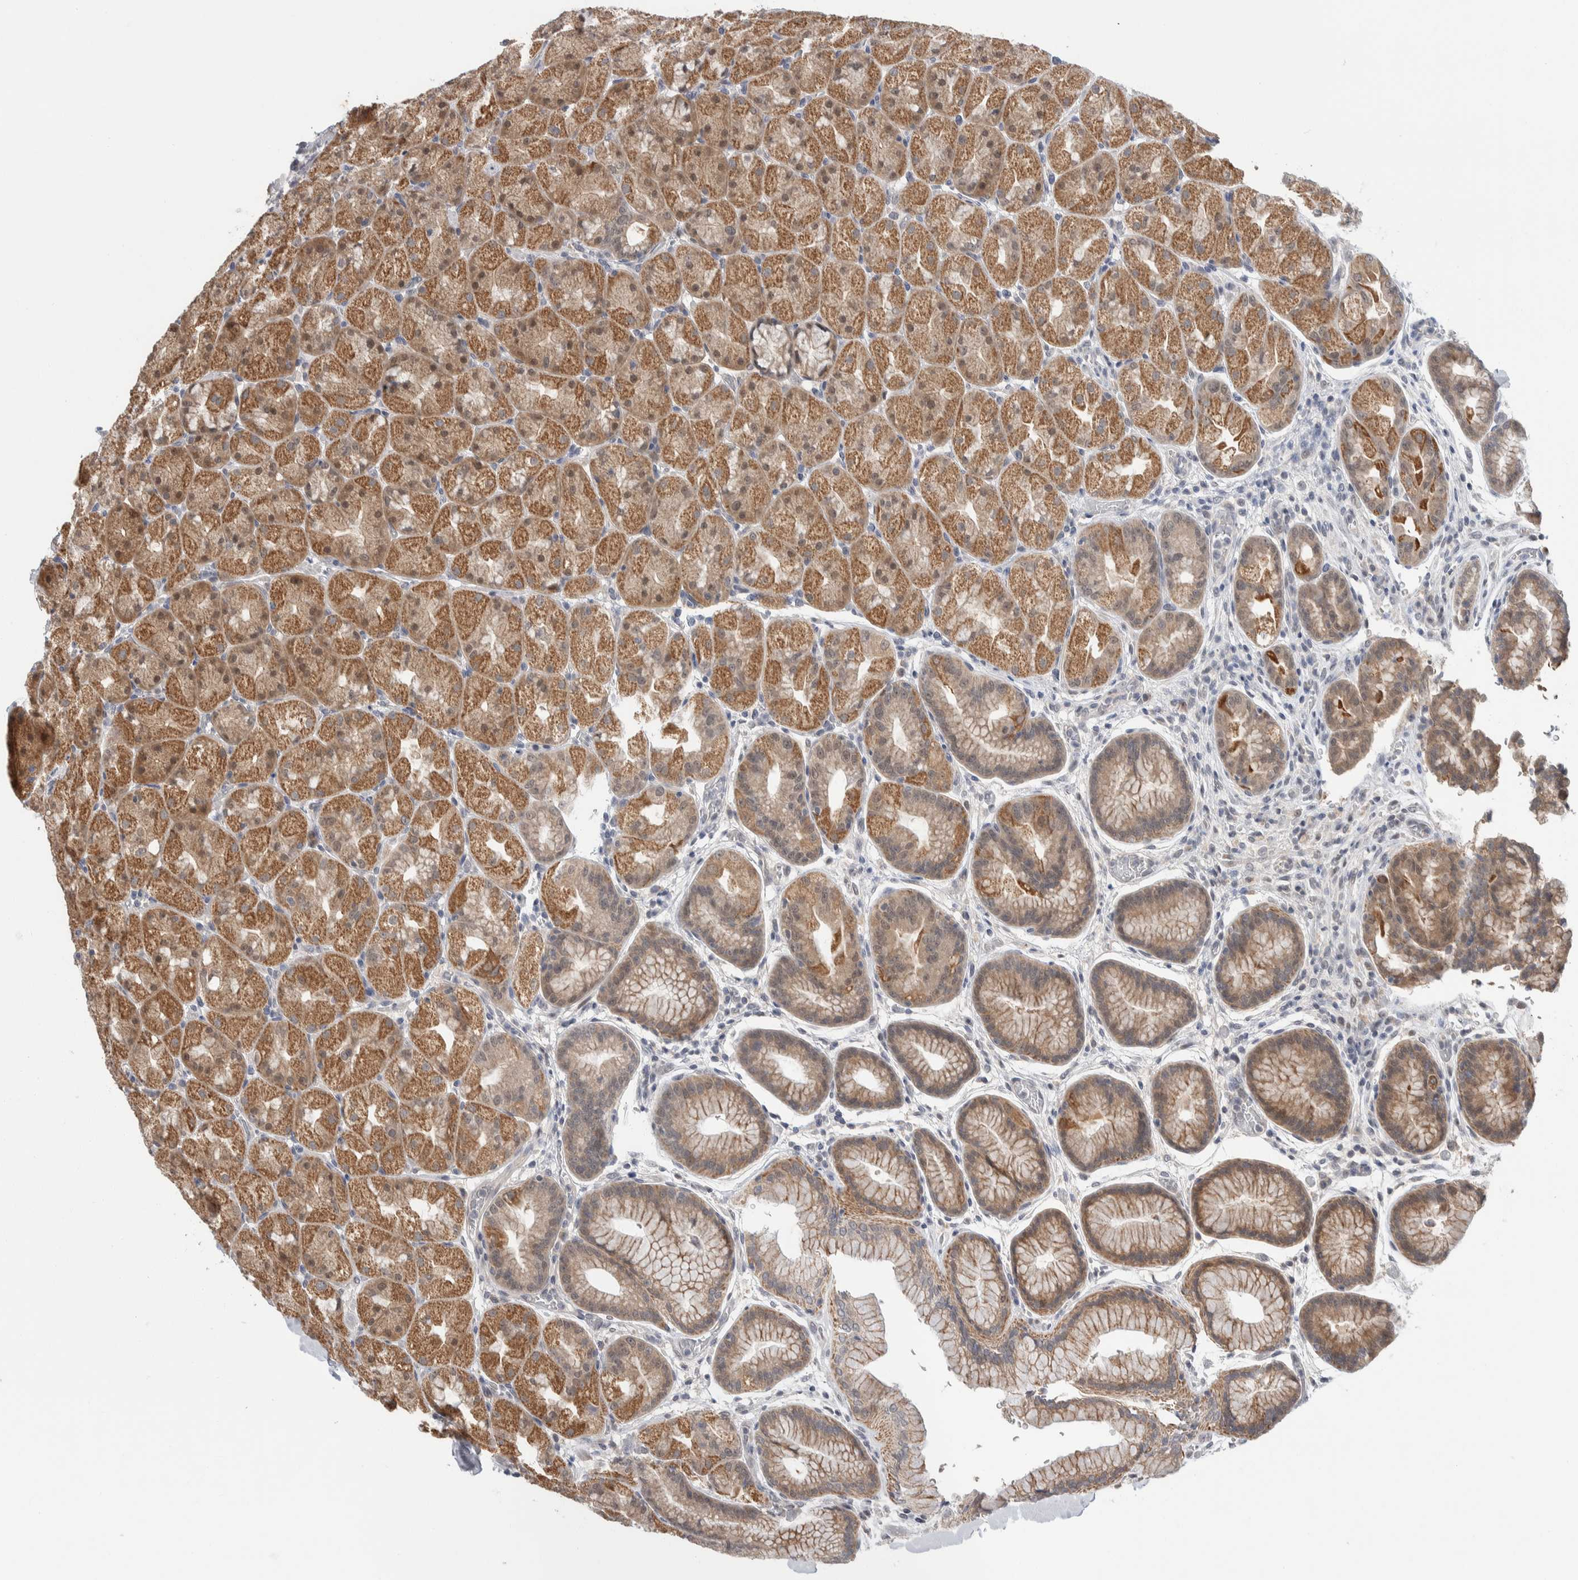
{"staining": {"intensity": "moderate", "quantity": ">75%", "location": "cytoplasmic/membranous"}, "tissue": "stomach", "cell_type": "Glandular cells", "image_type": "normal", "snomed": [{"axis": "morphology", "description": "Normal tissue, NOS"}, {"axis": "topography", "description": "Stomach, upper"}, {"axis": "topography", "description": "Stomach"}], "caption": "Immunohistochemical staining of unremarkable human stomach displays >75% levels of moderate cytoplasmic/membranous protein positivity in about >75% of glandular cells.", "gene": "SHPK", "patient": {"sex": "male", "age": 48}}